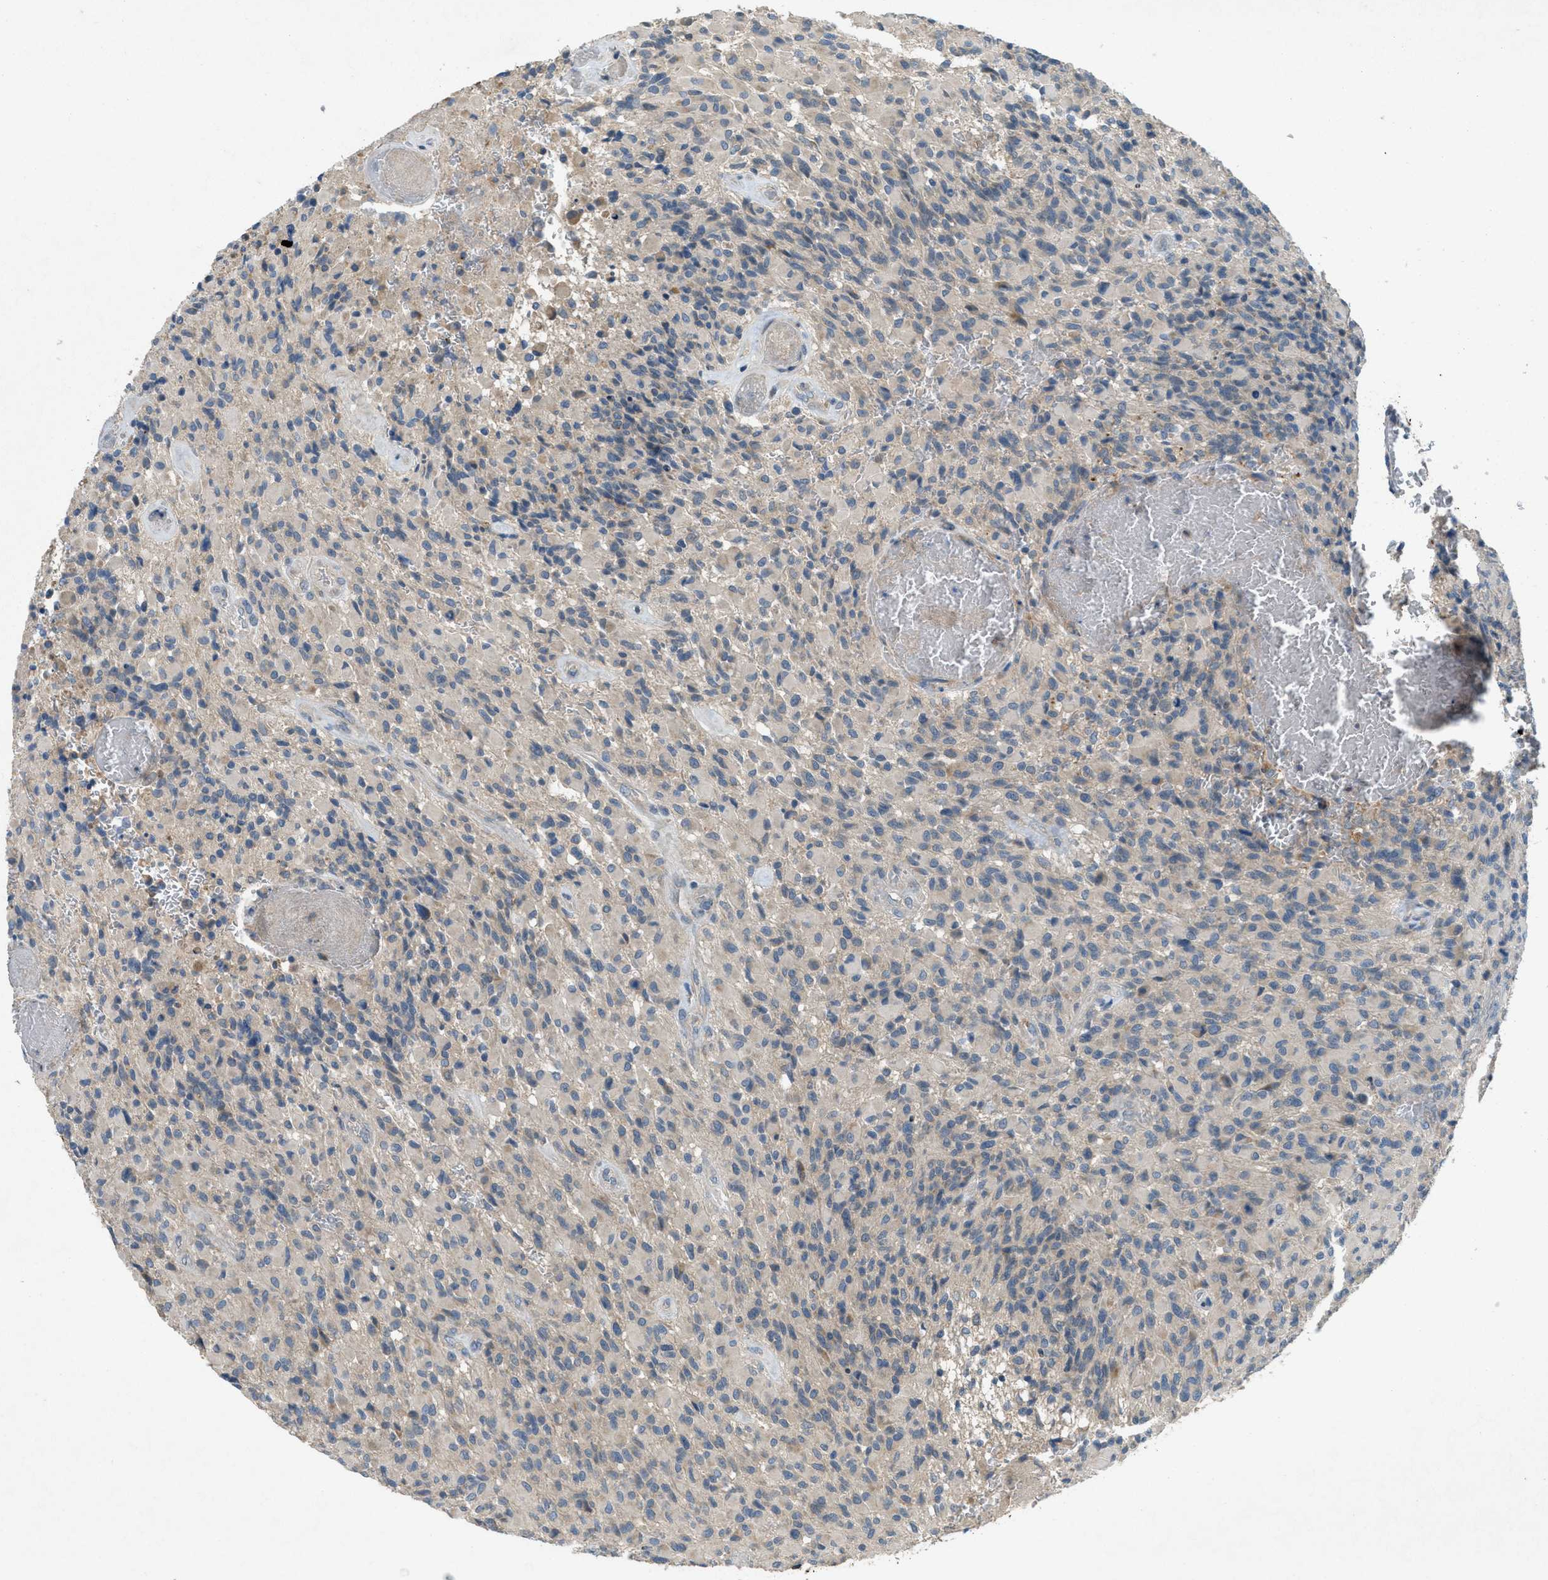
{"staining": {"intensity": "negative", "quantity": "none", "location": "none"}, "tissue": "glioma", "cell_type": "Tumor cells", "image_type": "cancer", "snomed": [{"axis": "morphology", "description": "Glioma, malignant, High grade"}, {"axis": "topography", "description": "Brain"}], "caption": "This is an immunohistochemistry (IHC) histopathology image of human malignant glioma (high-grade). There is no expression in tumor cells.", "gene": "ADCY6", "patient": {"sex": "male", "age": 71}}